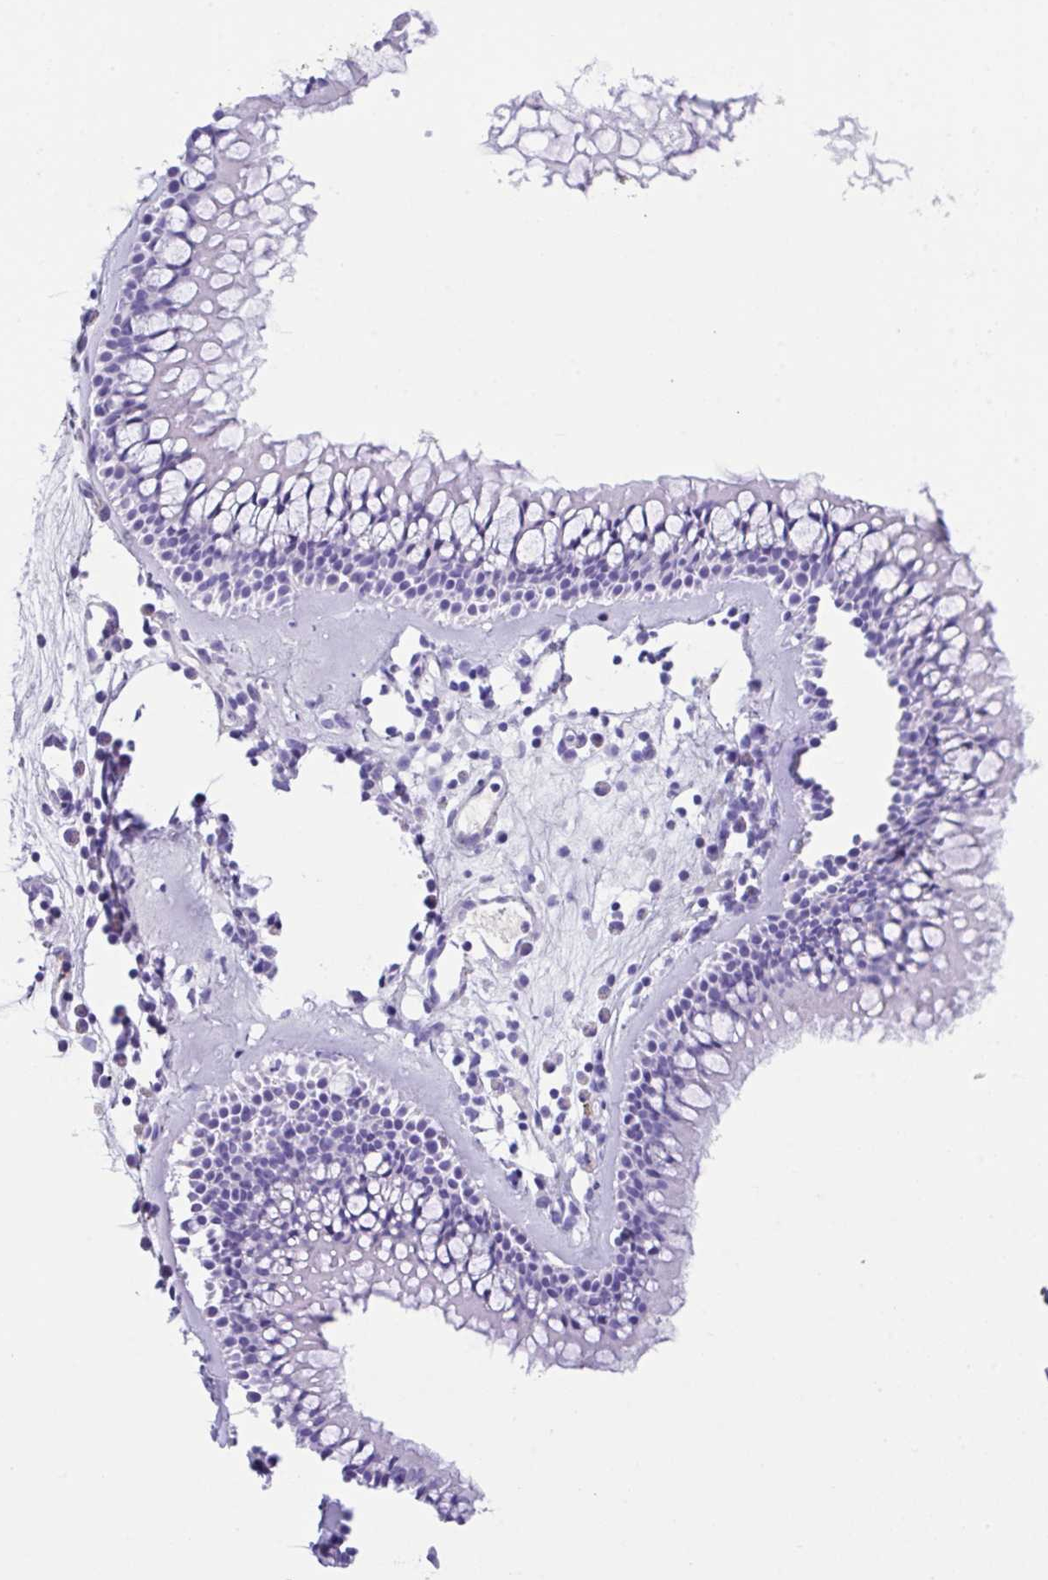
{"staining": {"intensity": "negative", "quantity": "none", "location": "none"}, "tissue": "nasopharynx", "cell_type": "Respiratory epithelial cells", "image_type": "normal", "snomed": [{"axis": "morphology", "description": "Normal tissue, NOS"}, {"axis": "topography", "description": "Nasopharynx"}], "caption": "A photomicrograph of nasopharynx stained for a protein demonstrates no brown staining in respiratory epithelial cells.", "gene": "HOXC12", "patient": {"sex": "female", "age": 39}}